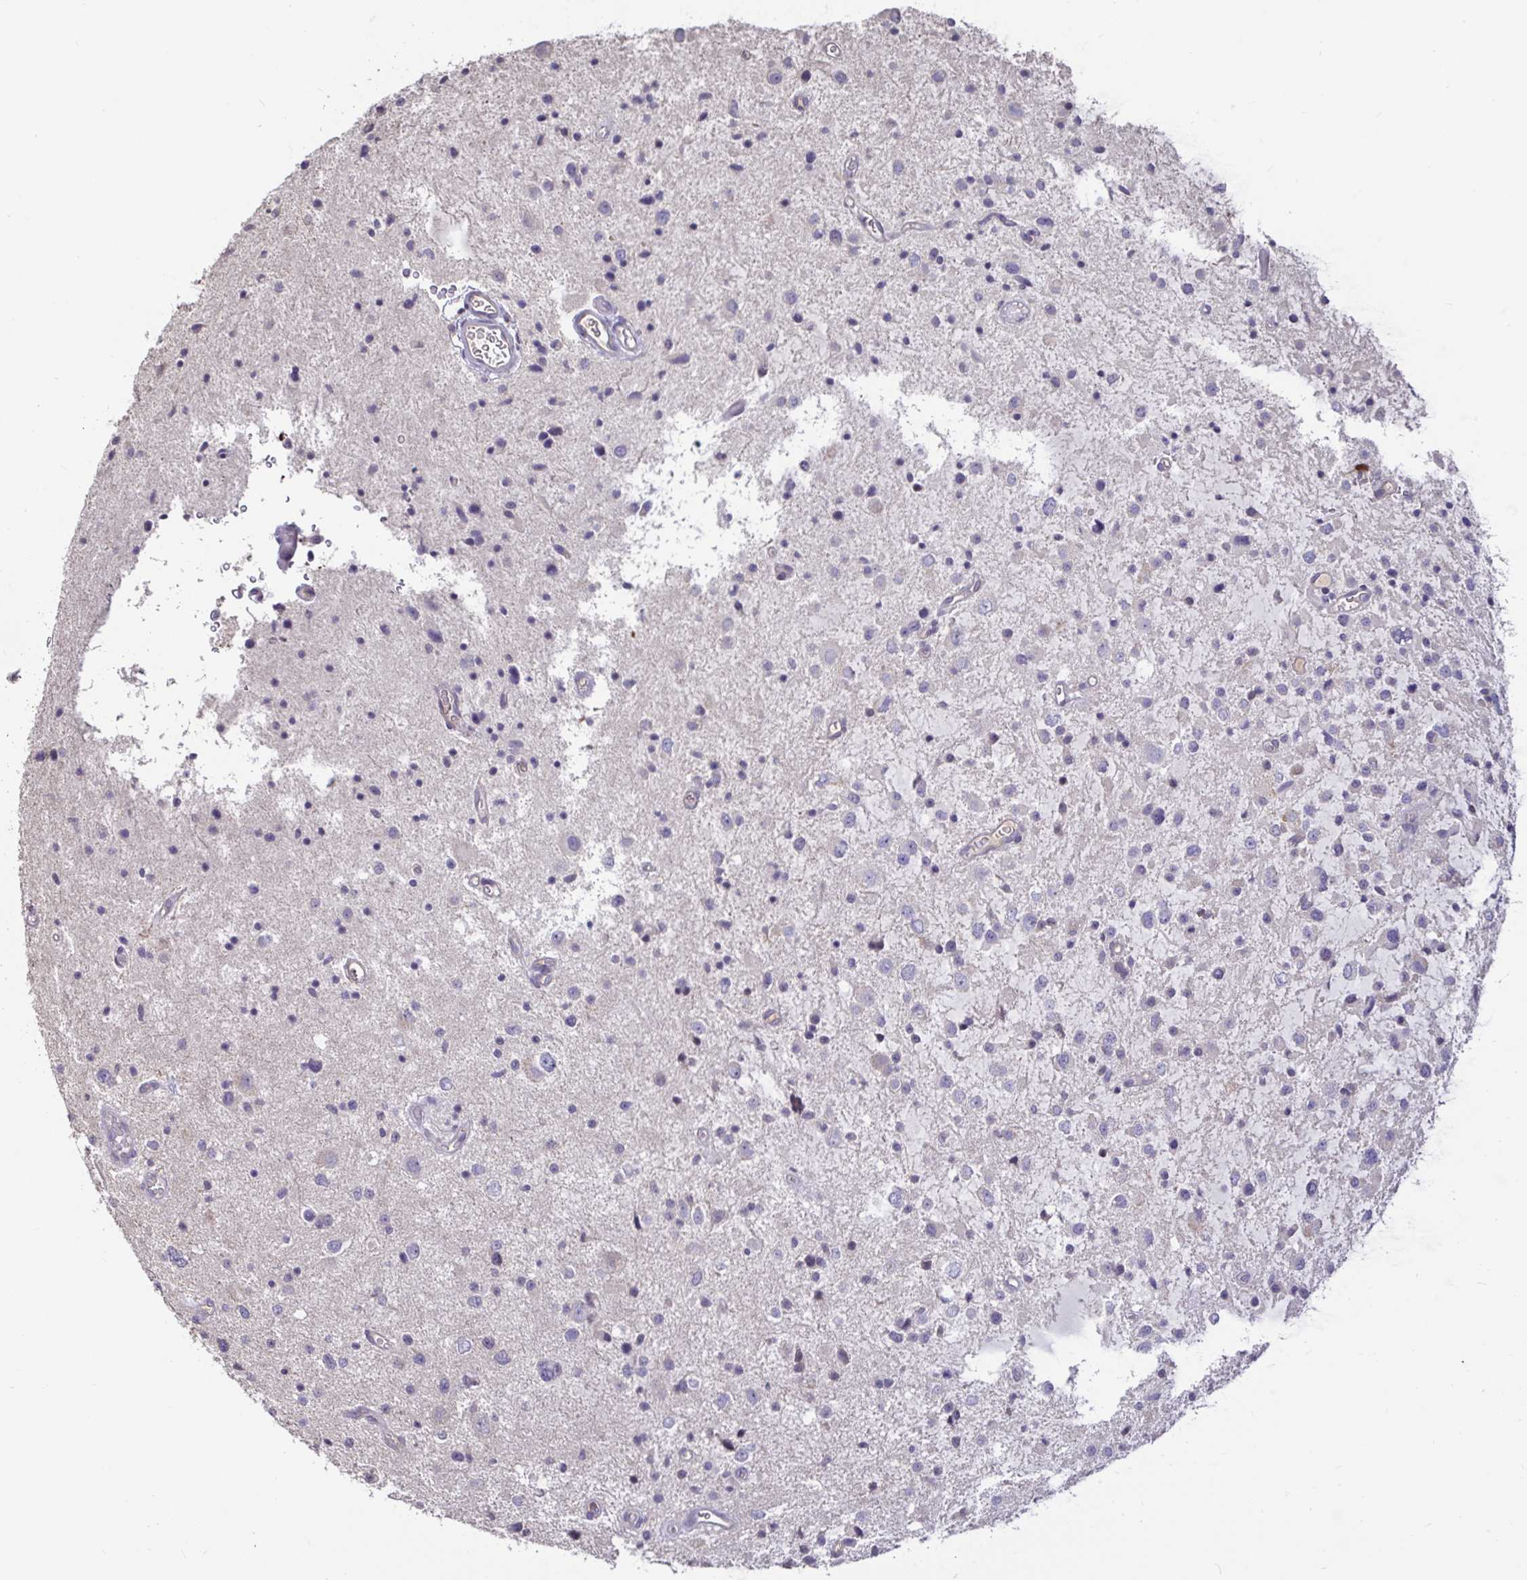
{"staining": {"intensity": "negative", "quantity": "none", "location": "none"}, "tissue": "glioma", "cell_type": "Tumor cells", "image_type": "cancer", "snomed": [{"axis": "morphology", "description": "Glioma, malignant, Low grade"}, {"axis": "topography", "description": "Brain"}], "caption": "Human glioma stained for a protein using immunohistochemistry (IHC) reveals no staining in tumor cells.", "gene": "ANLN", "patient": {"sex": "male", "age": 43}}